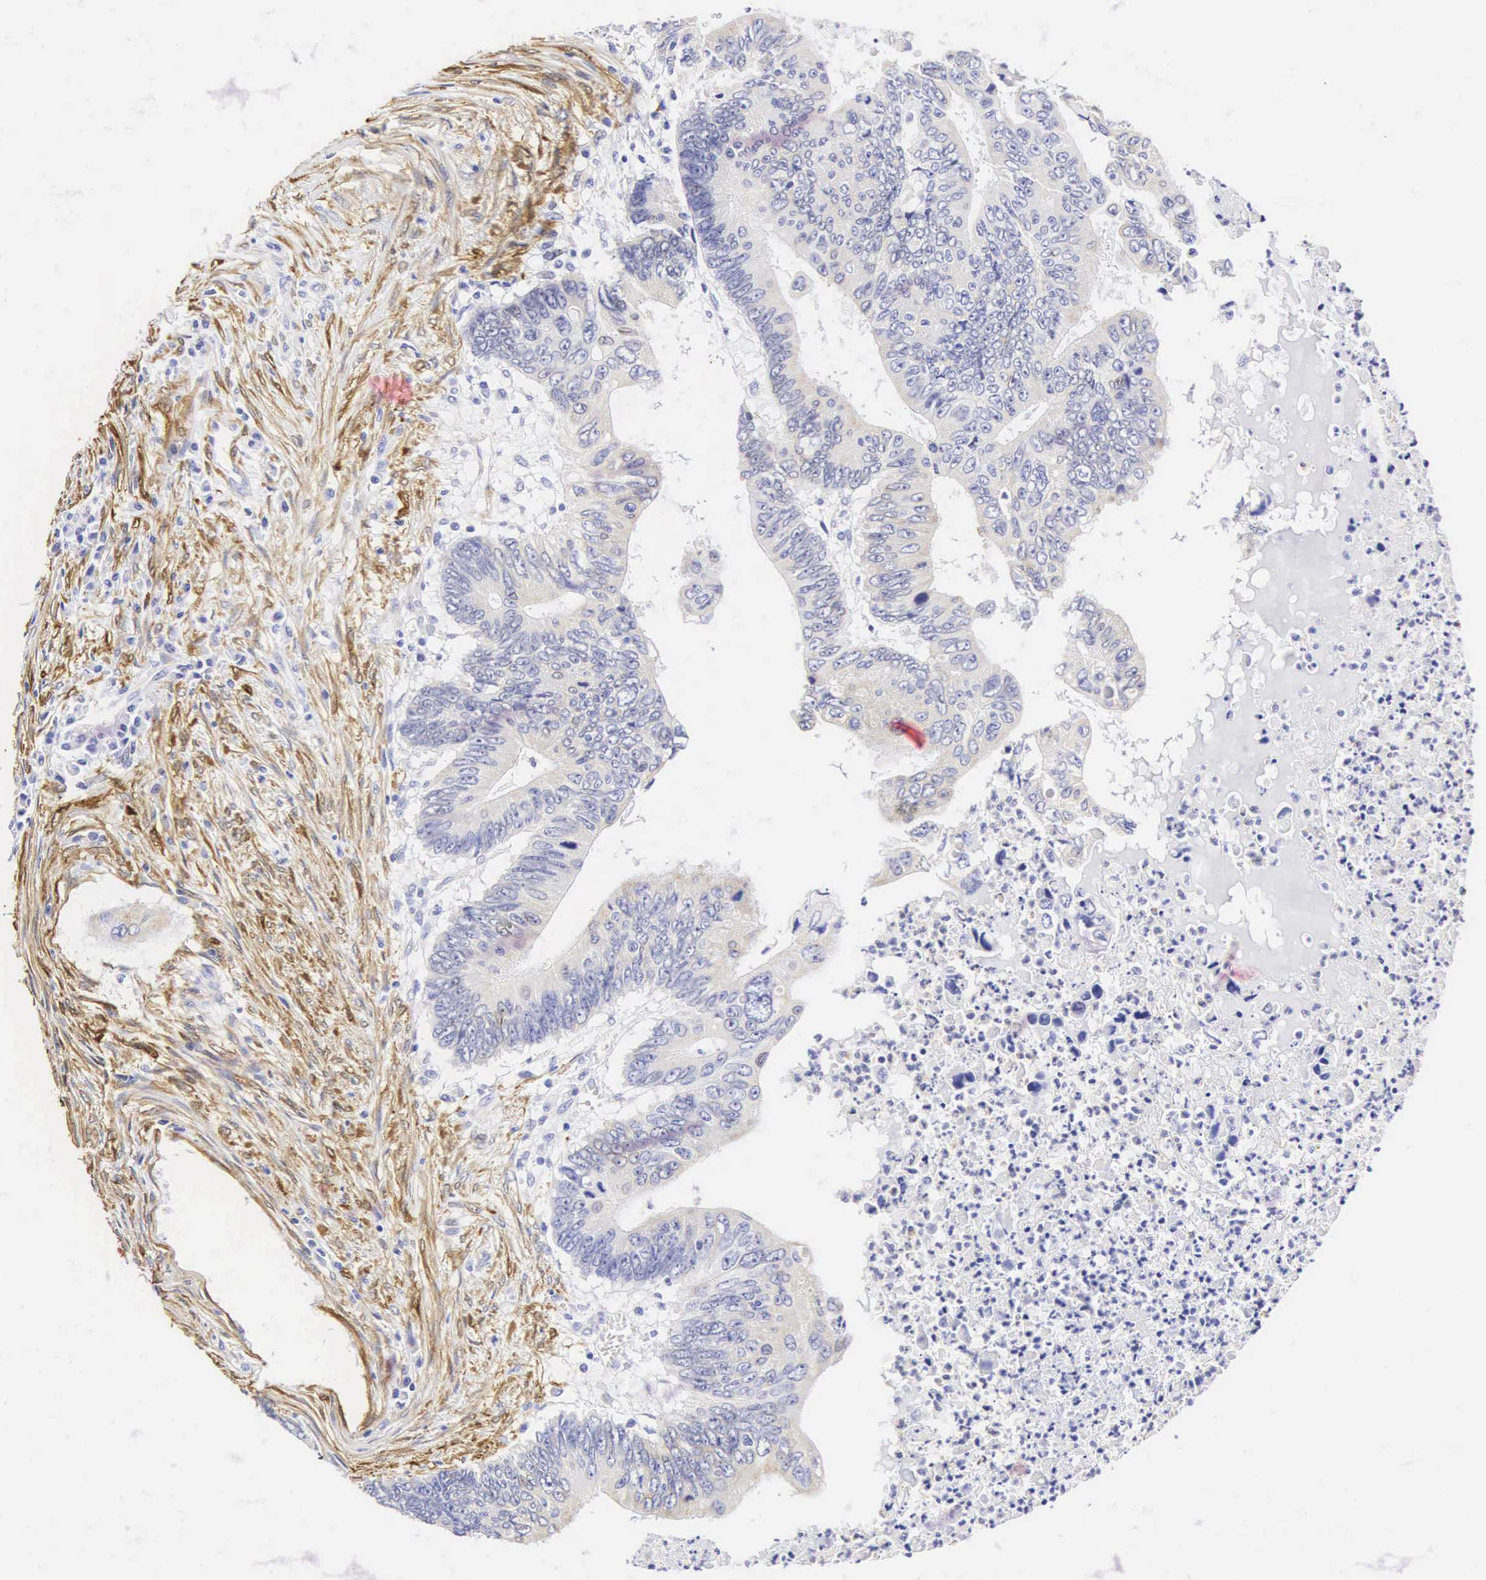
{"staining": {"intensity": "negative", "quantity": "none", "location": "none"}, "tissue": "colorectal cancer", "cell_type": "Tumor cells", "image_type": "cancer", "snomed": [{"axis": "morphology", "description": "Adenocarcinoma, NOS"}, {"axis": "topography", "description": "Colon"}], "caption": "Colorectal cancer (adenocarcinoma) was stained to show a protein in brown. There is no significant expression in tumor cells.", "gene": "CNN1", "patient": {"sex": "male", "age": 65}}